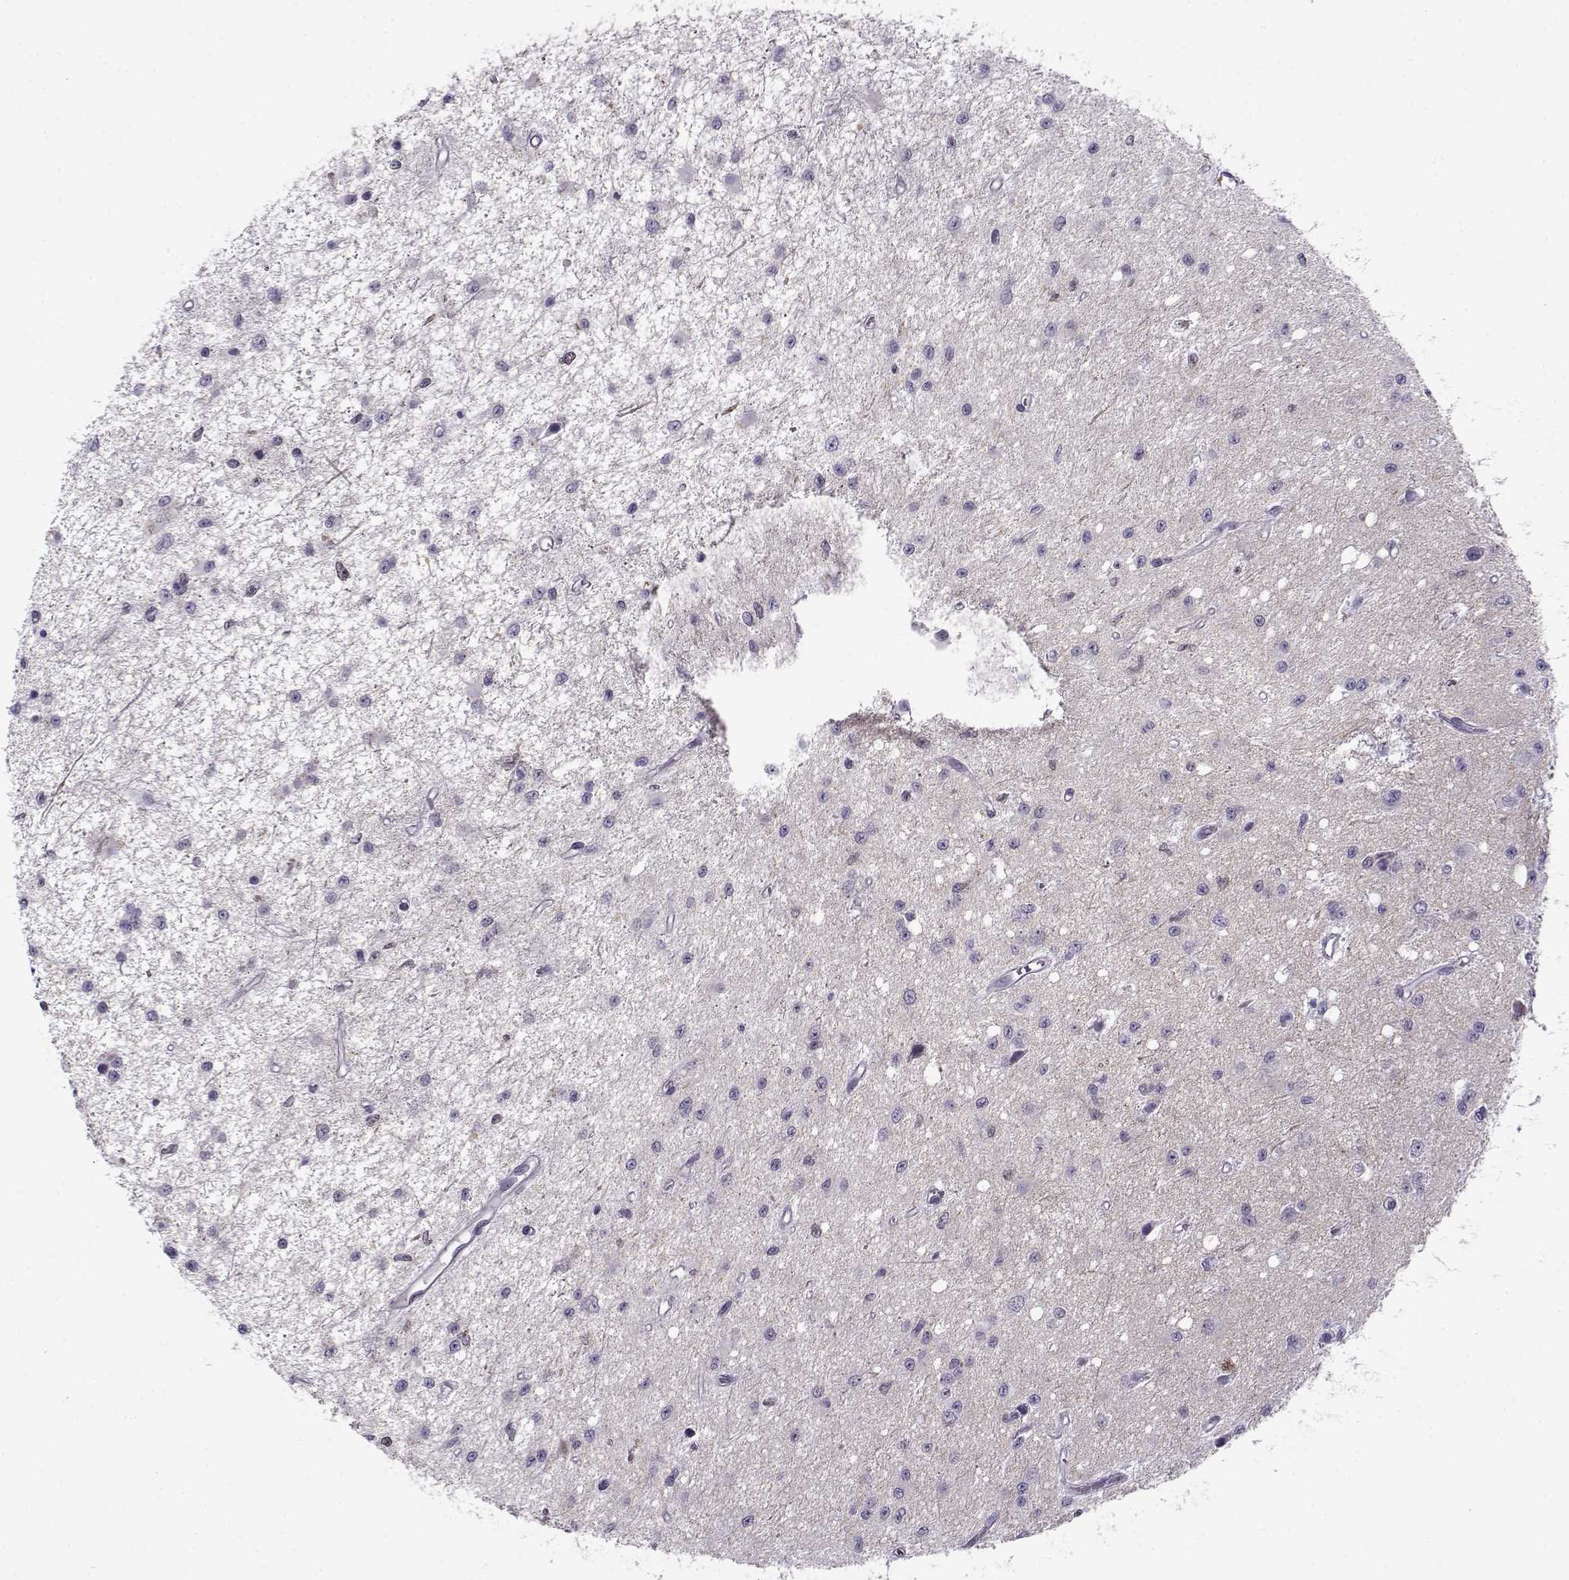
{"staining": {"intensity": "negative", "quantity": "none", "location": "none"}, "tissue": "glioma", "cell_type": "Tumor cells", "image_type": "cancer", "snomed": [{"axis": "morphology", "description": "Glioma, malignant, Low grade"}, {"axis": "topography", "description": "Brain"}], "caption": "The photomicrograph displays no staining of tumor cells in glioma. (Immunohistochemistry (ihc), brightfield microscopy, high magnification).", "gene": "BACH1", "patient": {"sex": "female", "age": 45}}